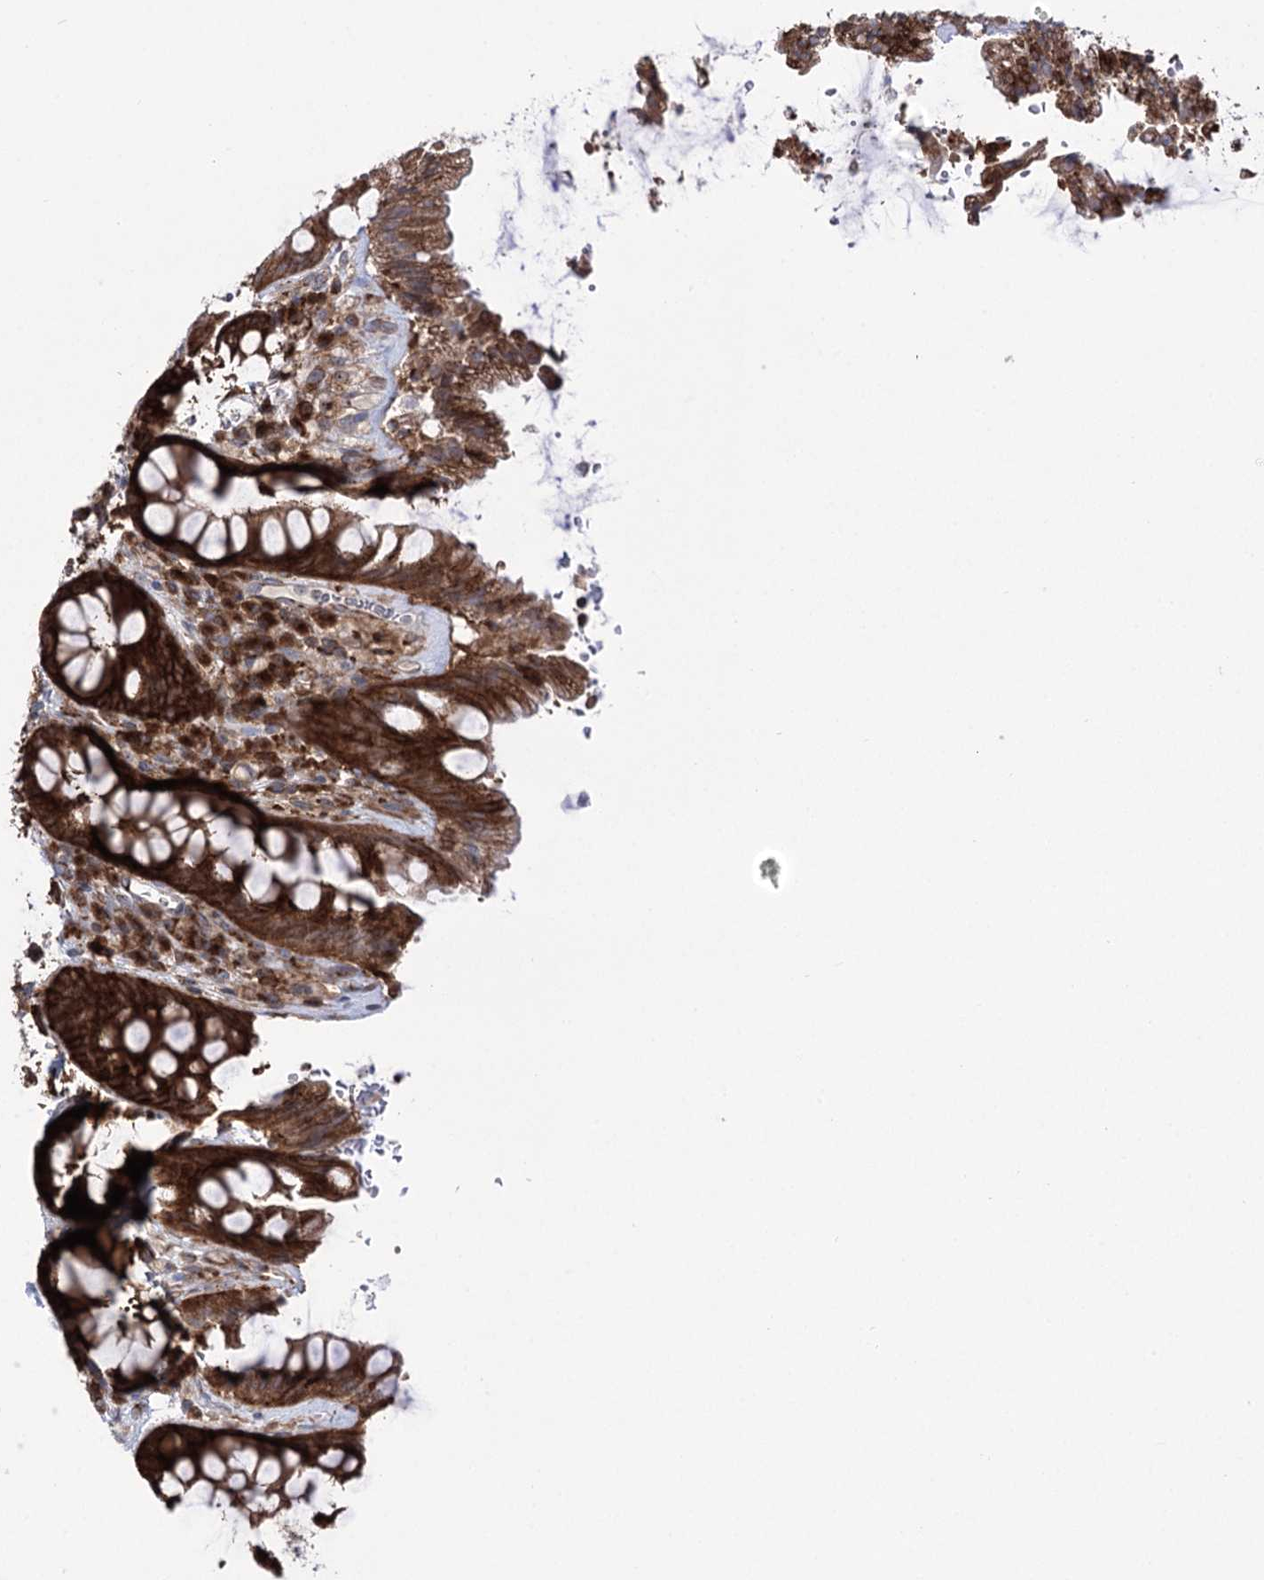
{"staining": {"intensity": "strong", "quantity": ">75%", "location": "cytoplasmic/membranous"}, "tissue": "rectum", "cell_type": "Glandular cells", "image_type": "normal", "snomed": [{"axis": "morphology", "description": "Normal tissue, NOS"}, {"axis": "topography", "description": "Rectum"}], "caption": "This photomicrograph shows benign rectum stained with immunohistochemistry to label a protein in brown. The cytoplasmic/membranous of glandular cells show strong positivity for the protein. Nuclei are counter-stained blue.", "gene": "ZNF622", "patient": {"sex": "female", "age": 46}}